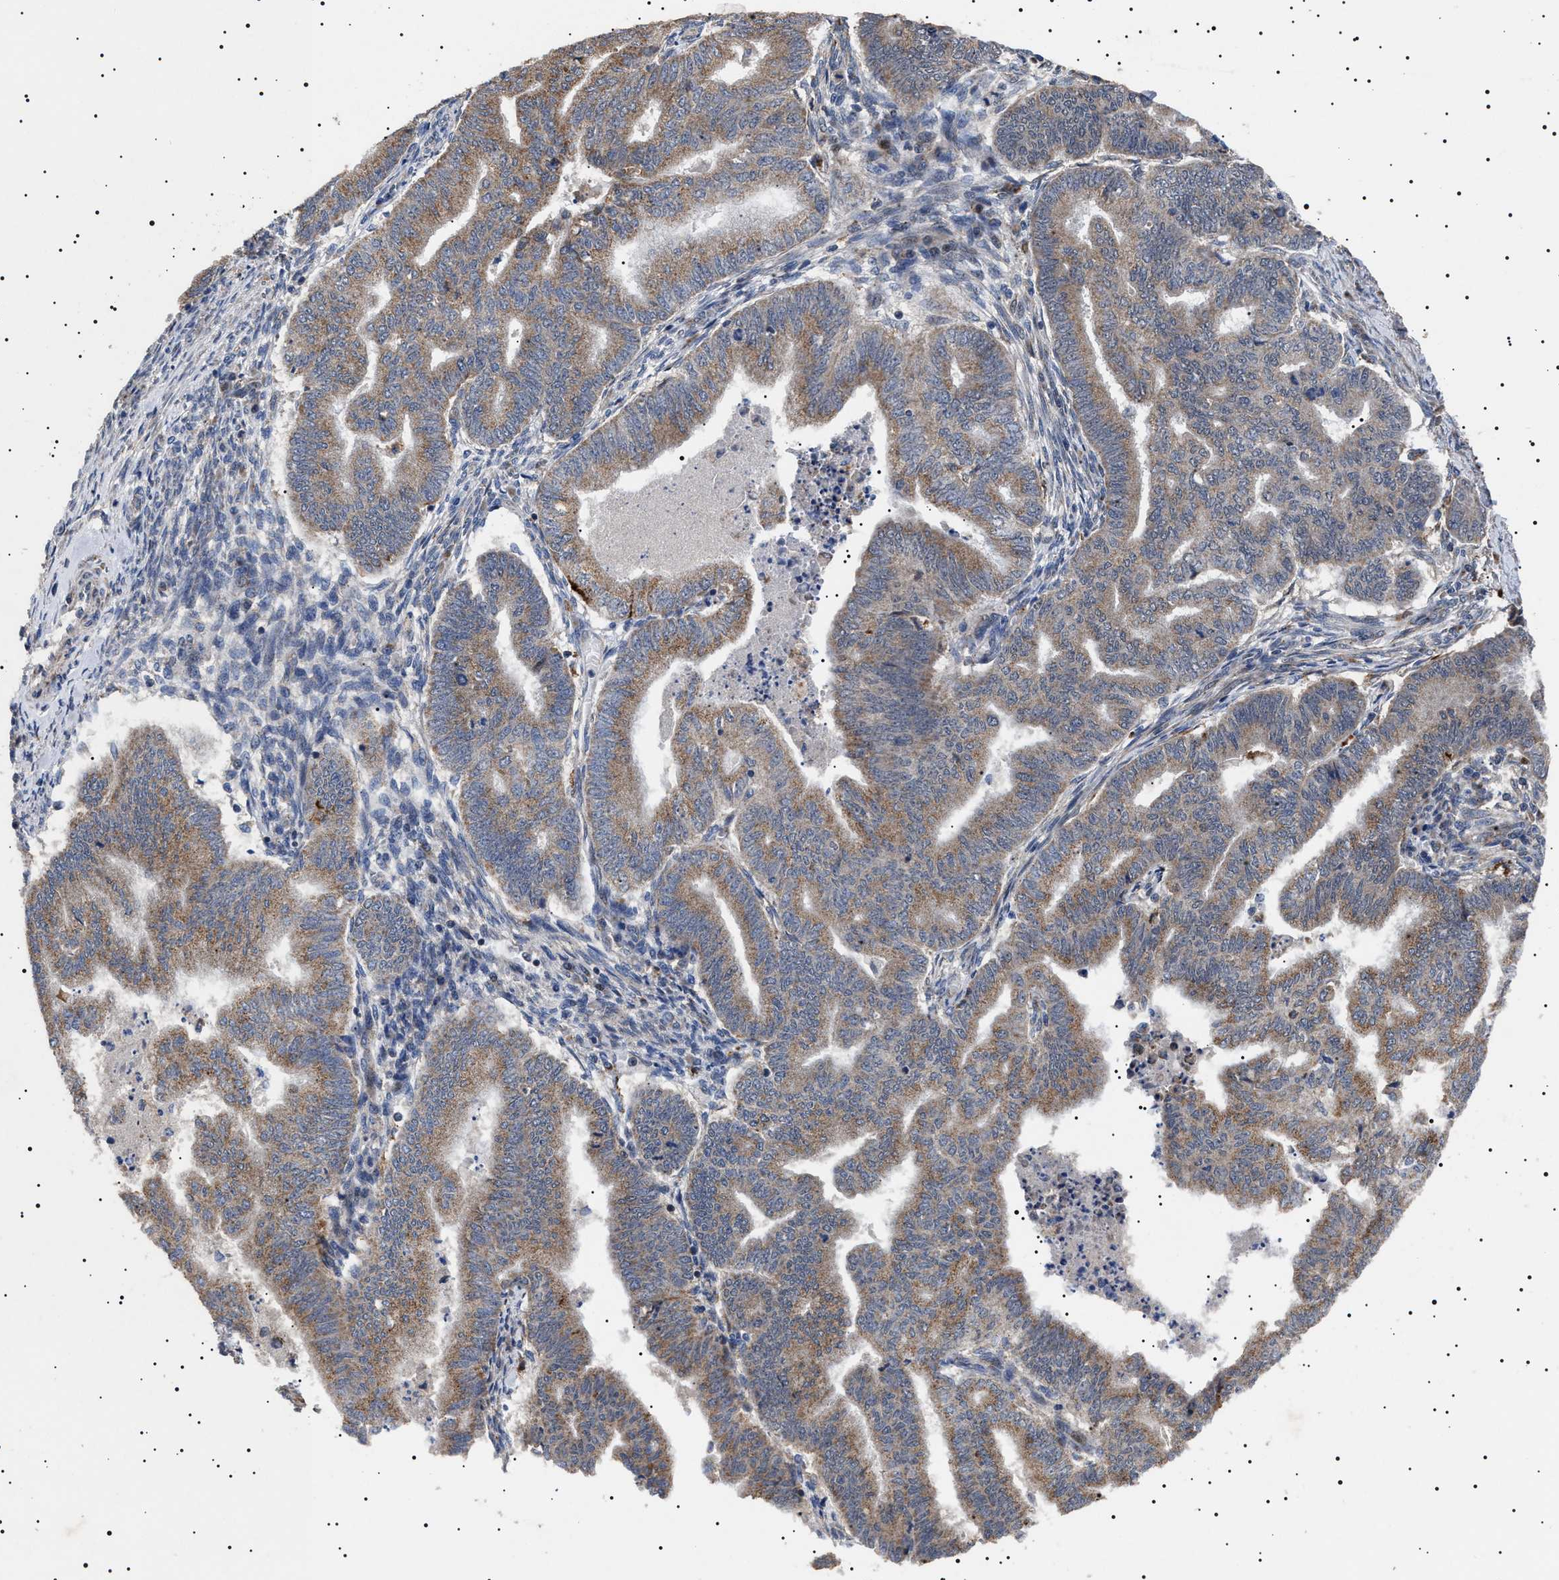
{"staining": {"intensity": "moderate", "quantity": "25%-75%", "location": "cytoplasmic/membranous"}, "tissue": "endometrial cancer", "cell_type": "Tumor cells", "image_type": "cancer", "snomed": [{"axis": "morphology", "description": "Polyp, NOS"}, {"axis": "morphology", "description": "Adenocarcinoma, NOS"}, {"axis": "morphology", "description": "Adenoma, NOS"}, {"axis": "topography", "description": "Endometrium"}], "caption": "Immunohistochemistry (IHC) histopathology image of human endometrial cancer (adenoma) stained for a protein (brown), which shows medium levels of moderate cytoplasmic/membranous positivity in approximately 25%-75% of tumor cells.", "gene": "RAB34", "patient": {"sex": "female", "age": 79}}